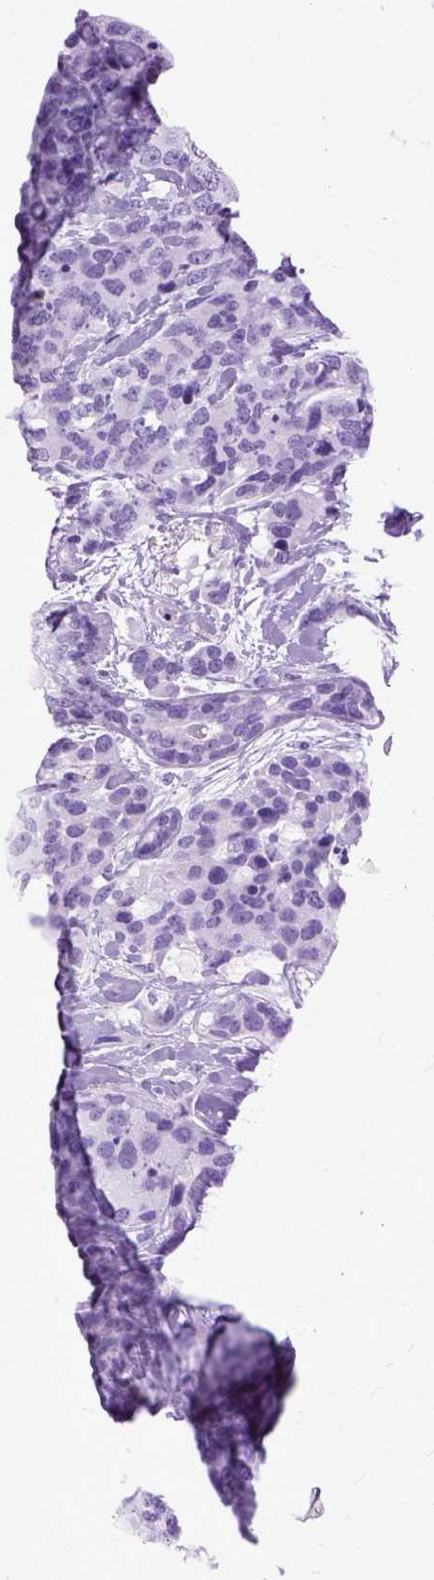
{"staining": {"intensity": "negative", "quantity": "none", "location": "none"}, "tissue": "breast cancer", "cell_type": "Tumor cells", "image_type": "cancer", "snomed": [{"axis": "morphology", "description": "Lobular carcinoma"}, {"axis": "topography", "description": "Breast"}], "caption": "DAB immunohistochemical staining of lobular carcinoma (breast) exhibits no significant staining in tumor cells.", "gene": "GNGT1", "patient": {"sex": "female", "age": 59}}